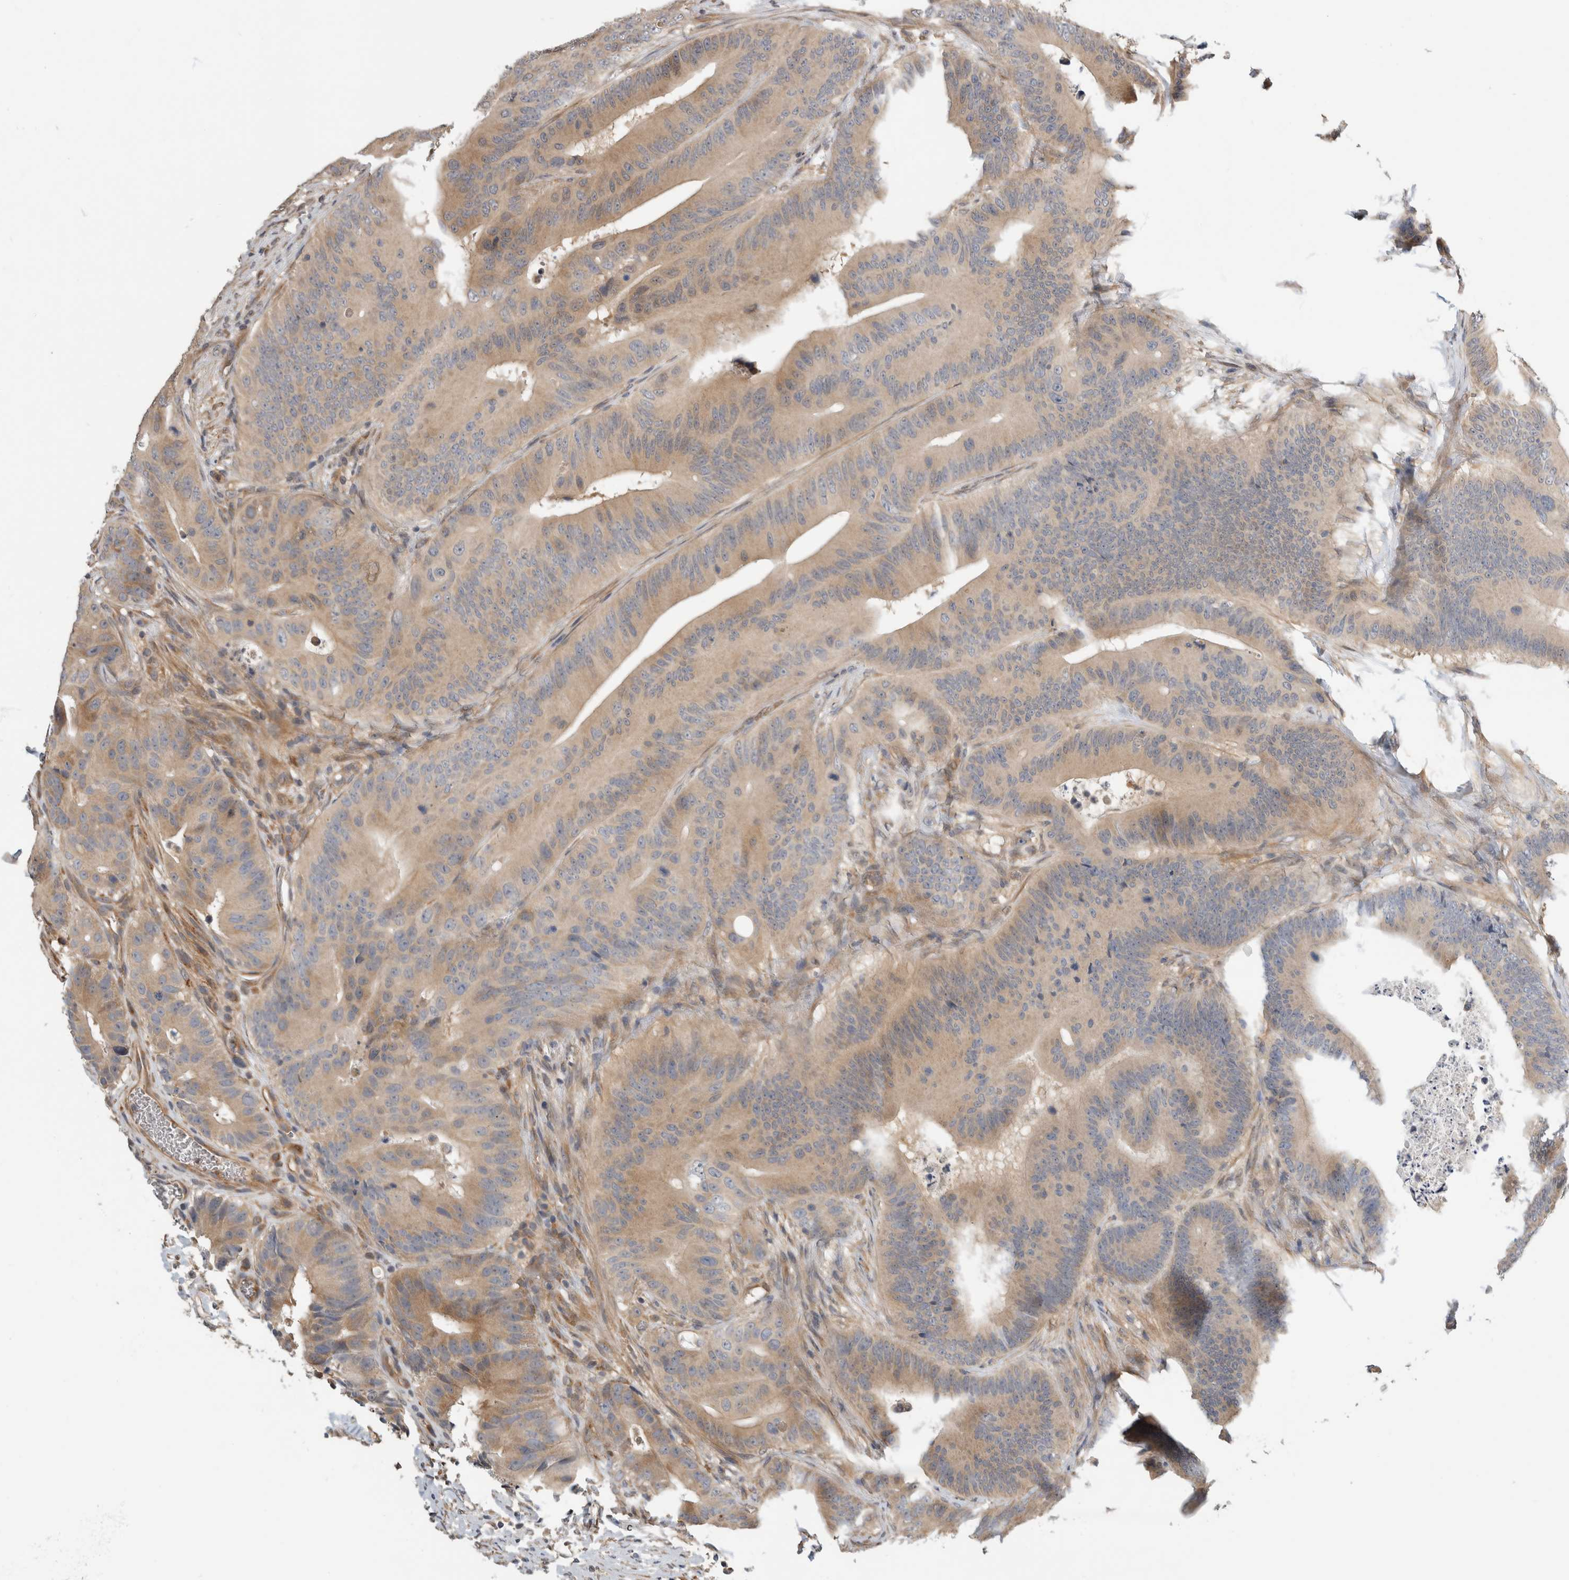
{"staining": {"intensity": "weak", "quantity": "25%-75%", "location": "cytoplasmic/membranous"}, "tissue": "colorectal cancer", "cell_type": "Tumor cells", "image_type": "cancer", "snomed": [{"axis": "morphology", "description": "Adenocarcinoma, NOS"}, {"axis": "topography", "description": "Colon"}], "caption": "Immunohistochemistry (IHC) of human colorectal cancer displays low levels of weak cytoplasmic/membranous expression in about 25%-75% of tumor cells.", "gene": "PGM1", "patient": {"sex": "male", "age": 83}}